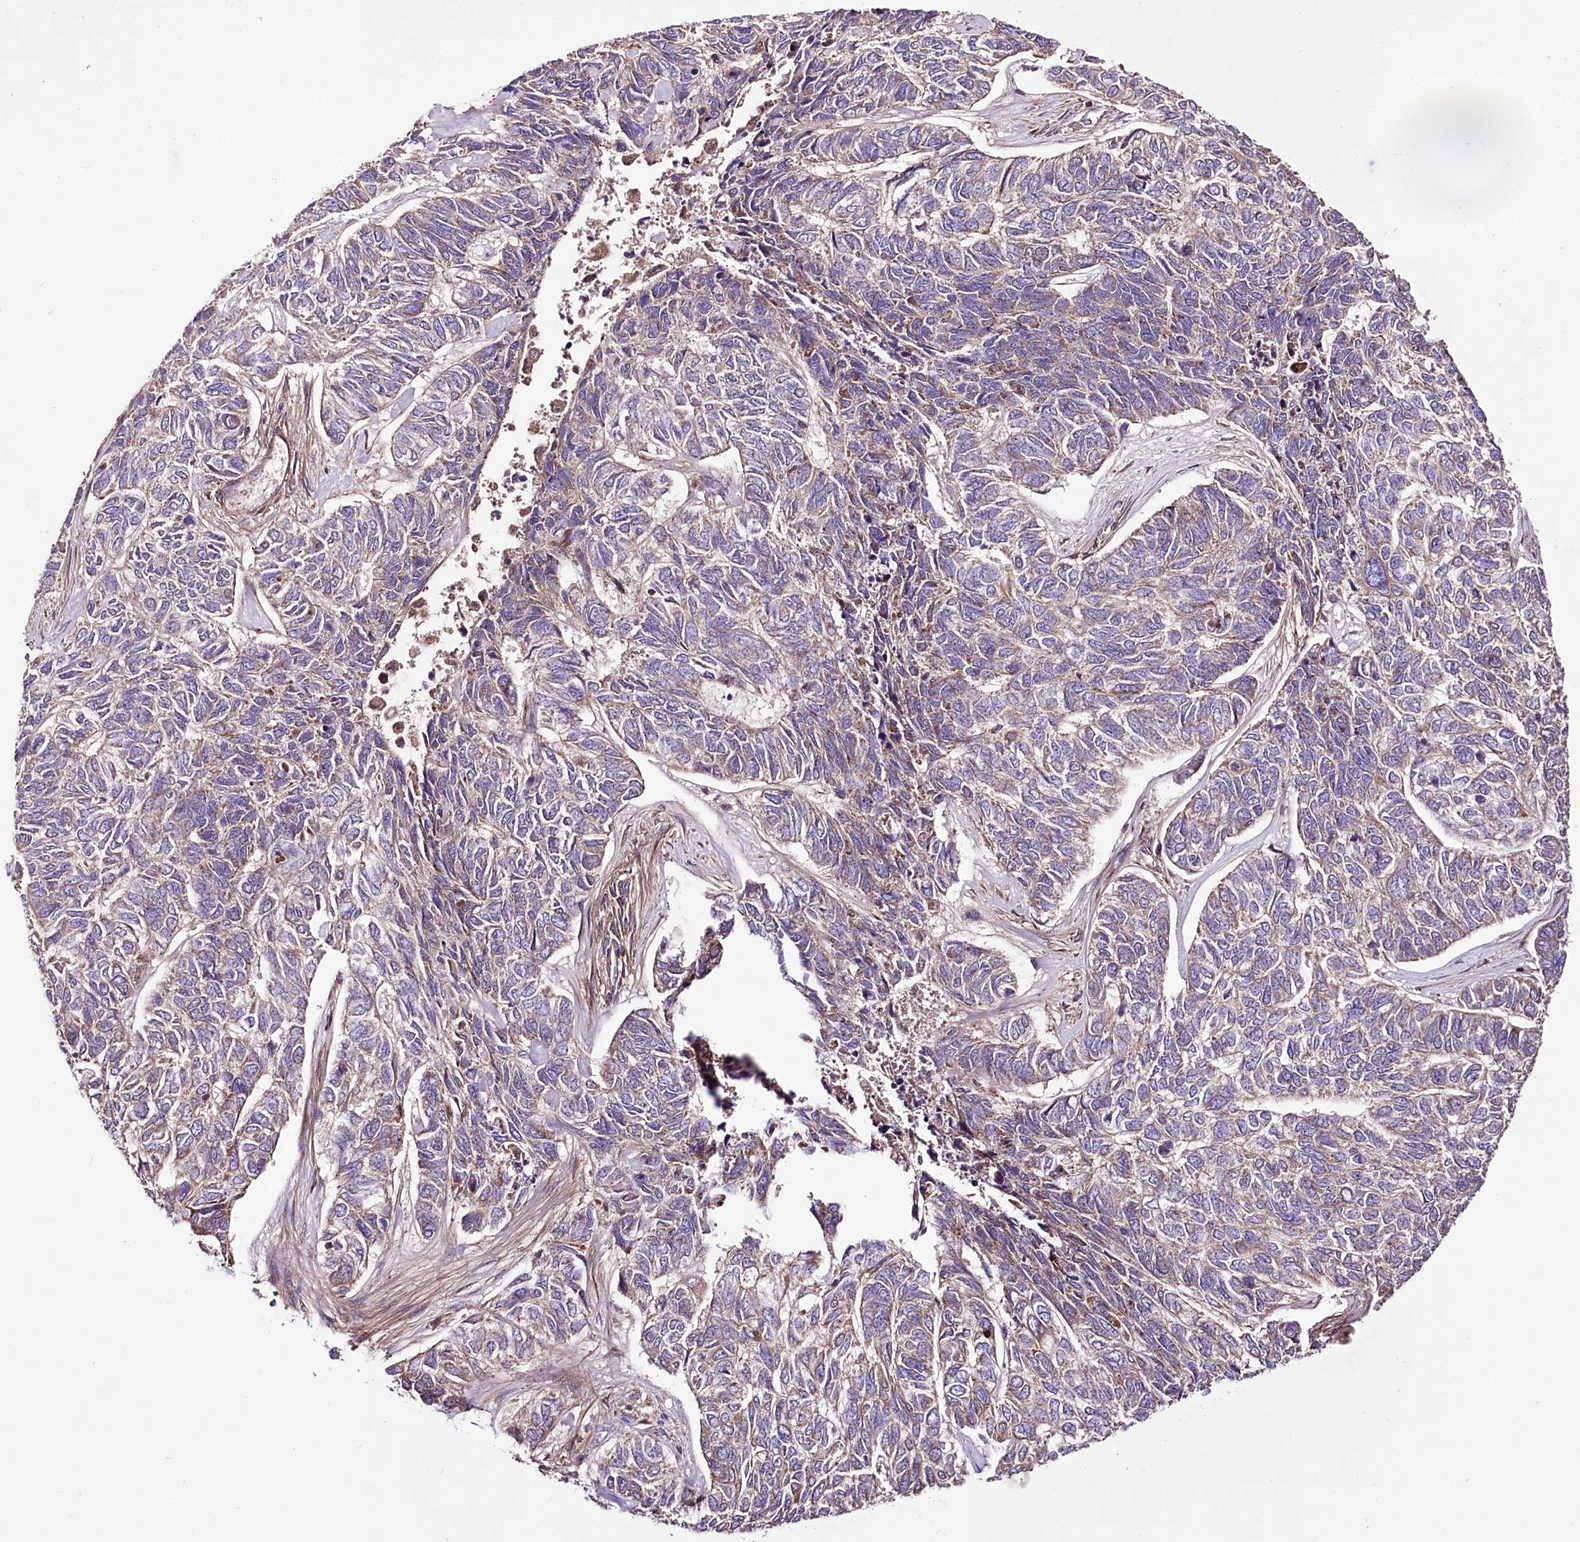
{"staining": {"intensity": "weak", "quantity": "<25%", "location": "cytoplasmic/membranous"}, "tissue": "skin cancer", "cell_type": "Tumor cells", "image_type": "cancer", "snomed": [{"axis": "morphology", "description": "Basal cell carcinoma"}, {"axis": "topography", "description": "Skin"}], "caption": "An image of human skin basal cell carcinoma is negative for staining in tumor cells.", "gene": "WWC1", "patient": {"sex": "female", "age": 65}}